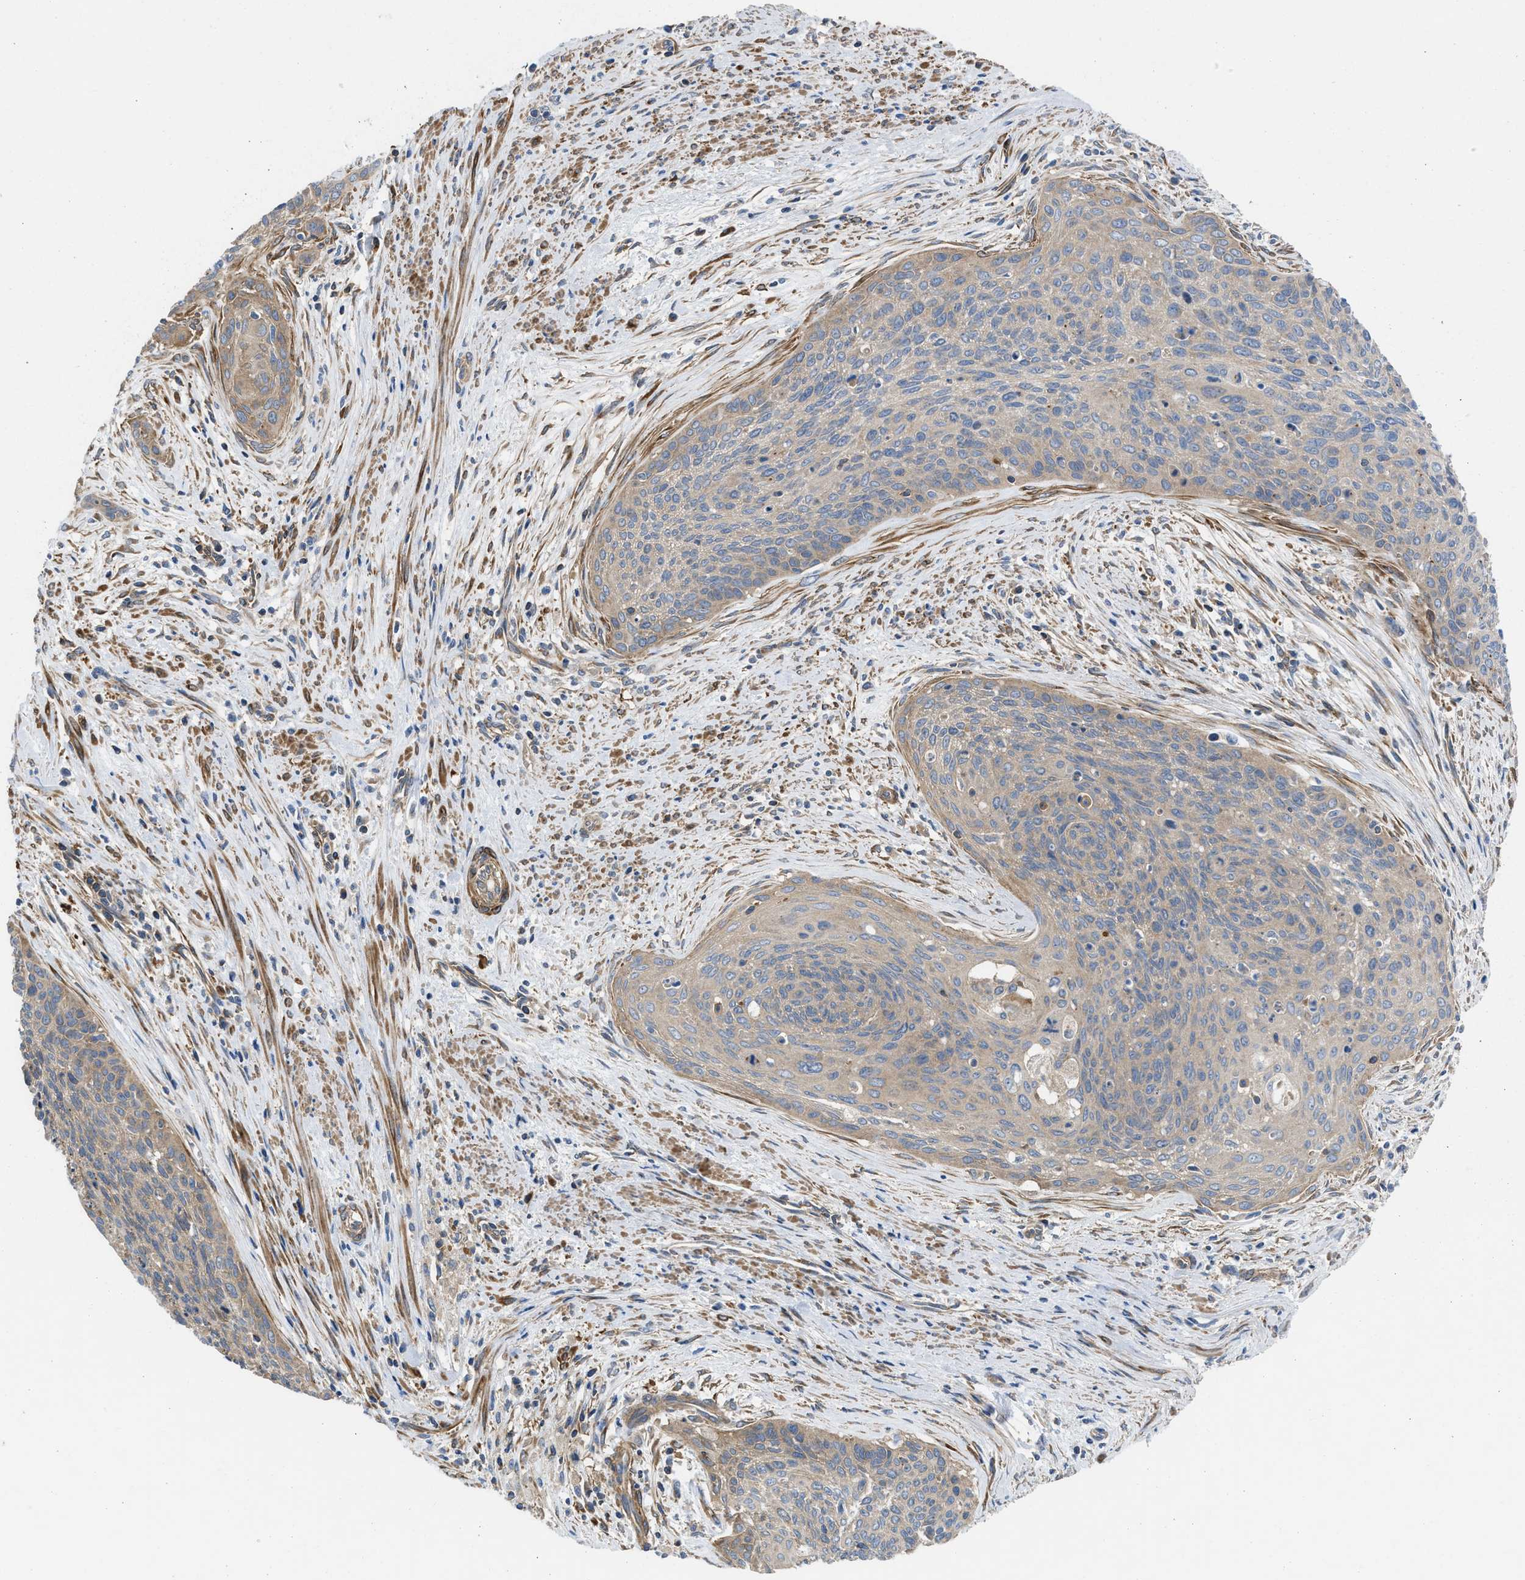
{"staining": {"intensity": "weak", "quantity": "25%-75%", "location": "cytoplasmic/membranous"}, "tissue": "cervical cancer", "cell_type": "Tumor cells", "image_type": "cancer", "snomed": [{"axis": "morphology", "description": "Squamous cell carcinoma, NOS"}, {"axis": "topography", "description": "Cervix"}], "caption": "Protein expression analysis of squamous cell carcinoma (cervical) exhibits weak cytoplasmic/membranous positivity in approximately 25%-75% of tumor cells.", "gene": "CHKB", "patient": {"sex": "female", "age": 55}}